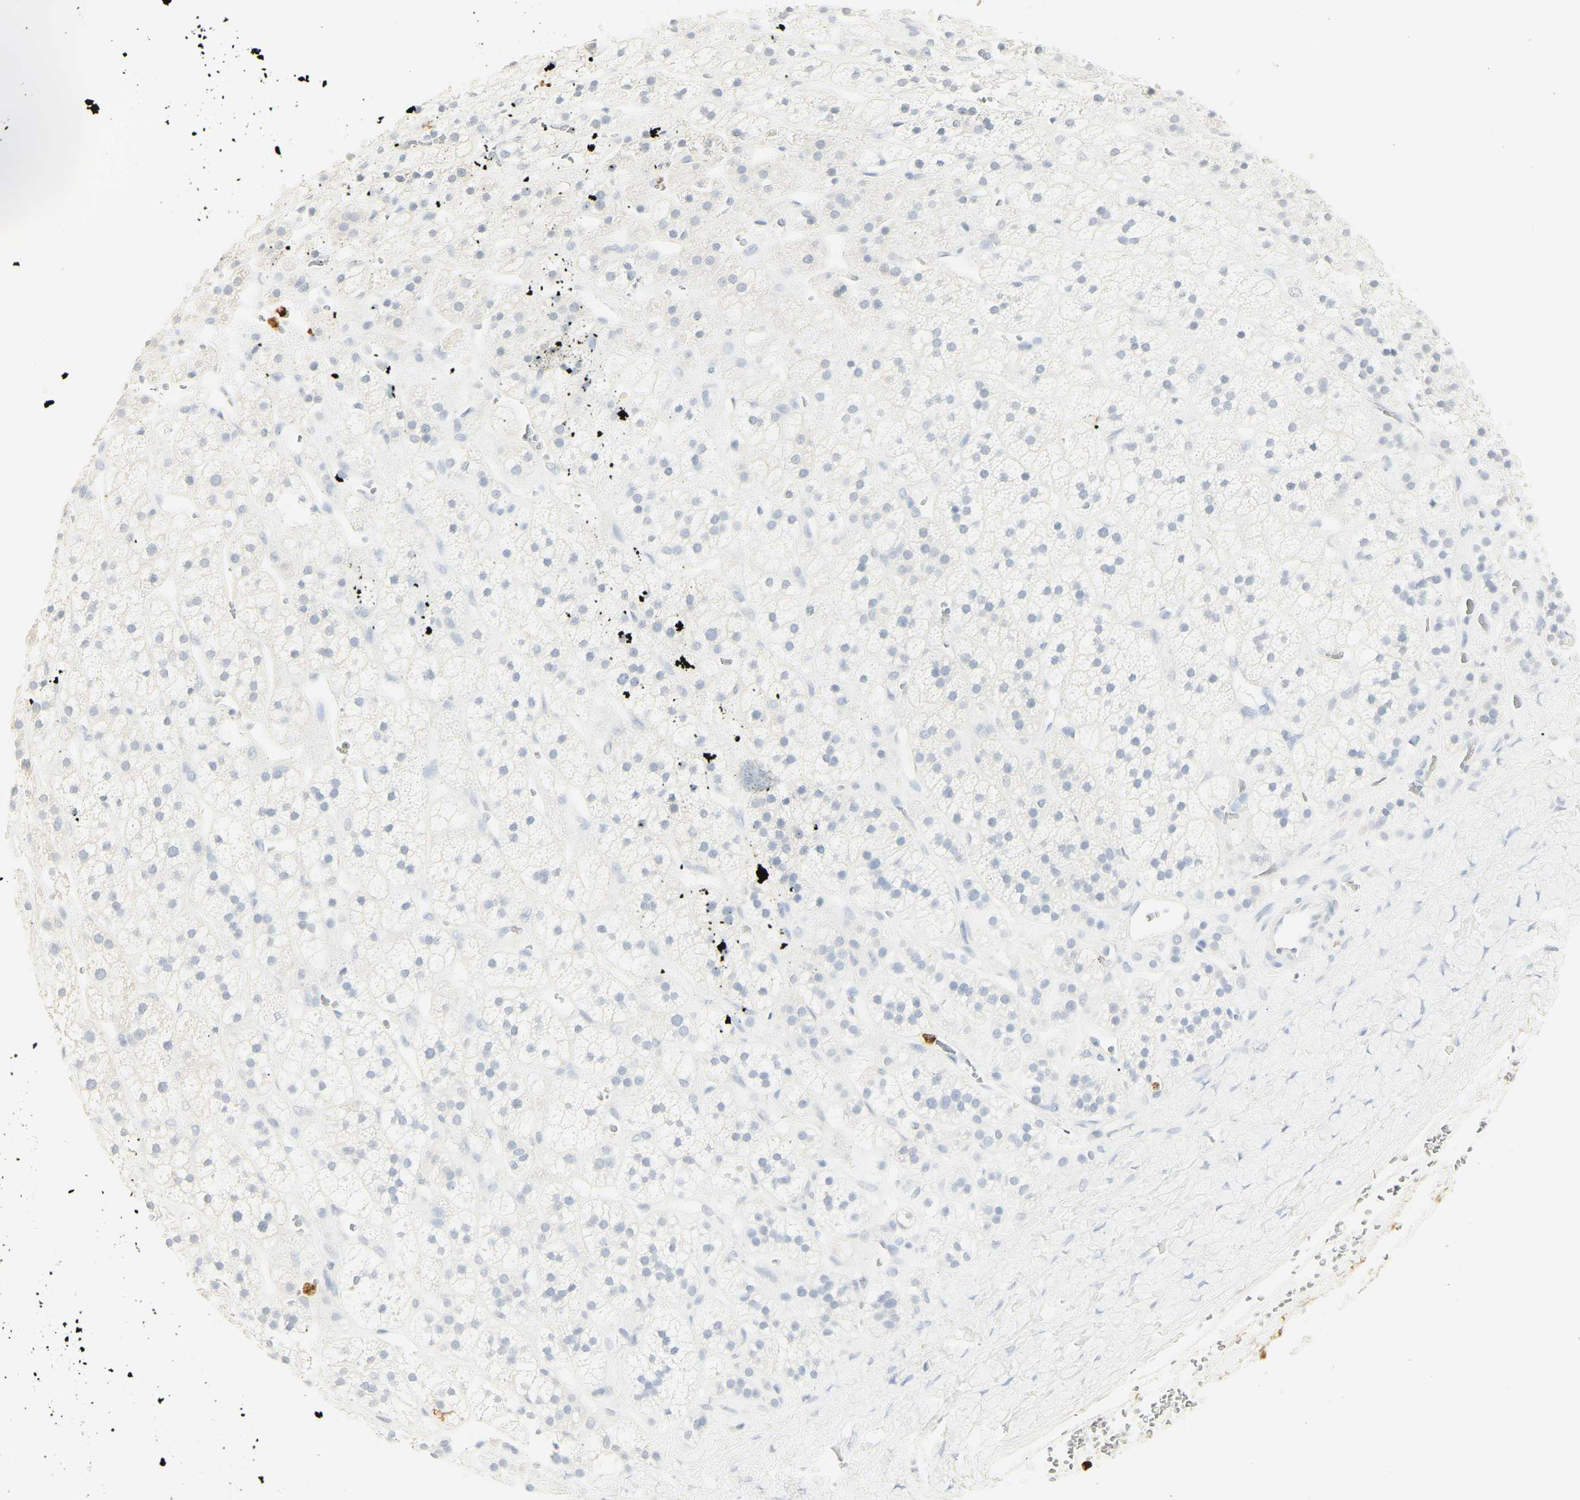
{"staining": {"intensity": "negative", "quantity": "none", "location": "none"}, "tissue": "adrenal gland", "cell_type": "Glandular cells", "image_type": "normal", "snomed": [{"axis": "morphology", "description": "Normal tissue, NOS"}, {"axis": "topography", "description": "Adrenal gland"}], "caption": "Micrograph shows no significant protein expression in glandular cells of benign adrenal gland. Nuclei are stained in blue.", "gene": "MPO", "patient": {"sex": "male", "age": 56}}